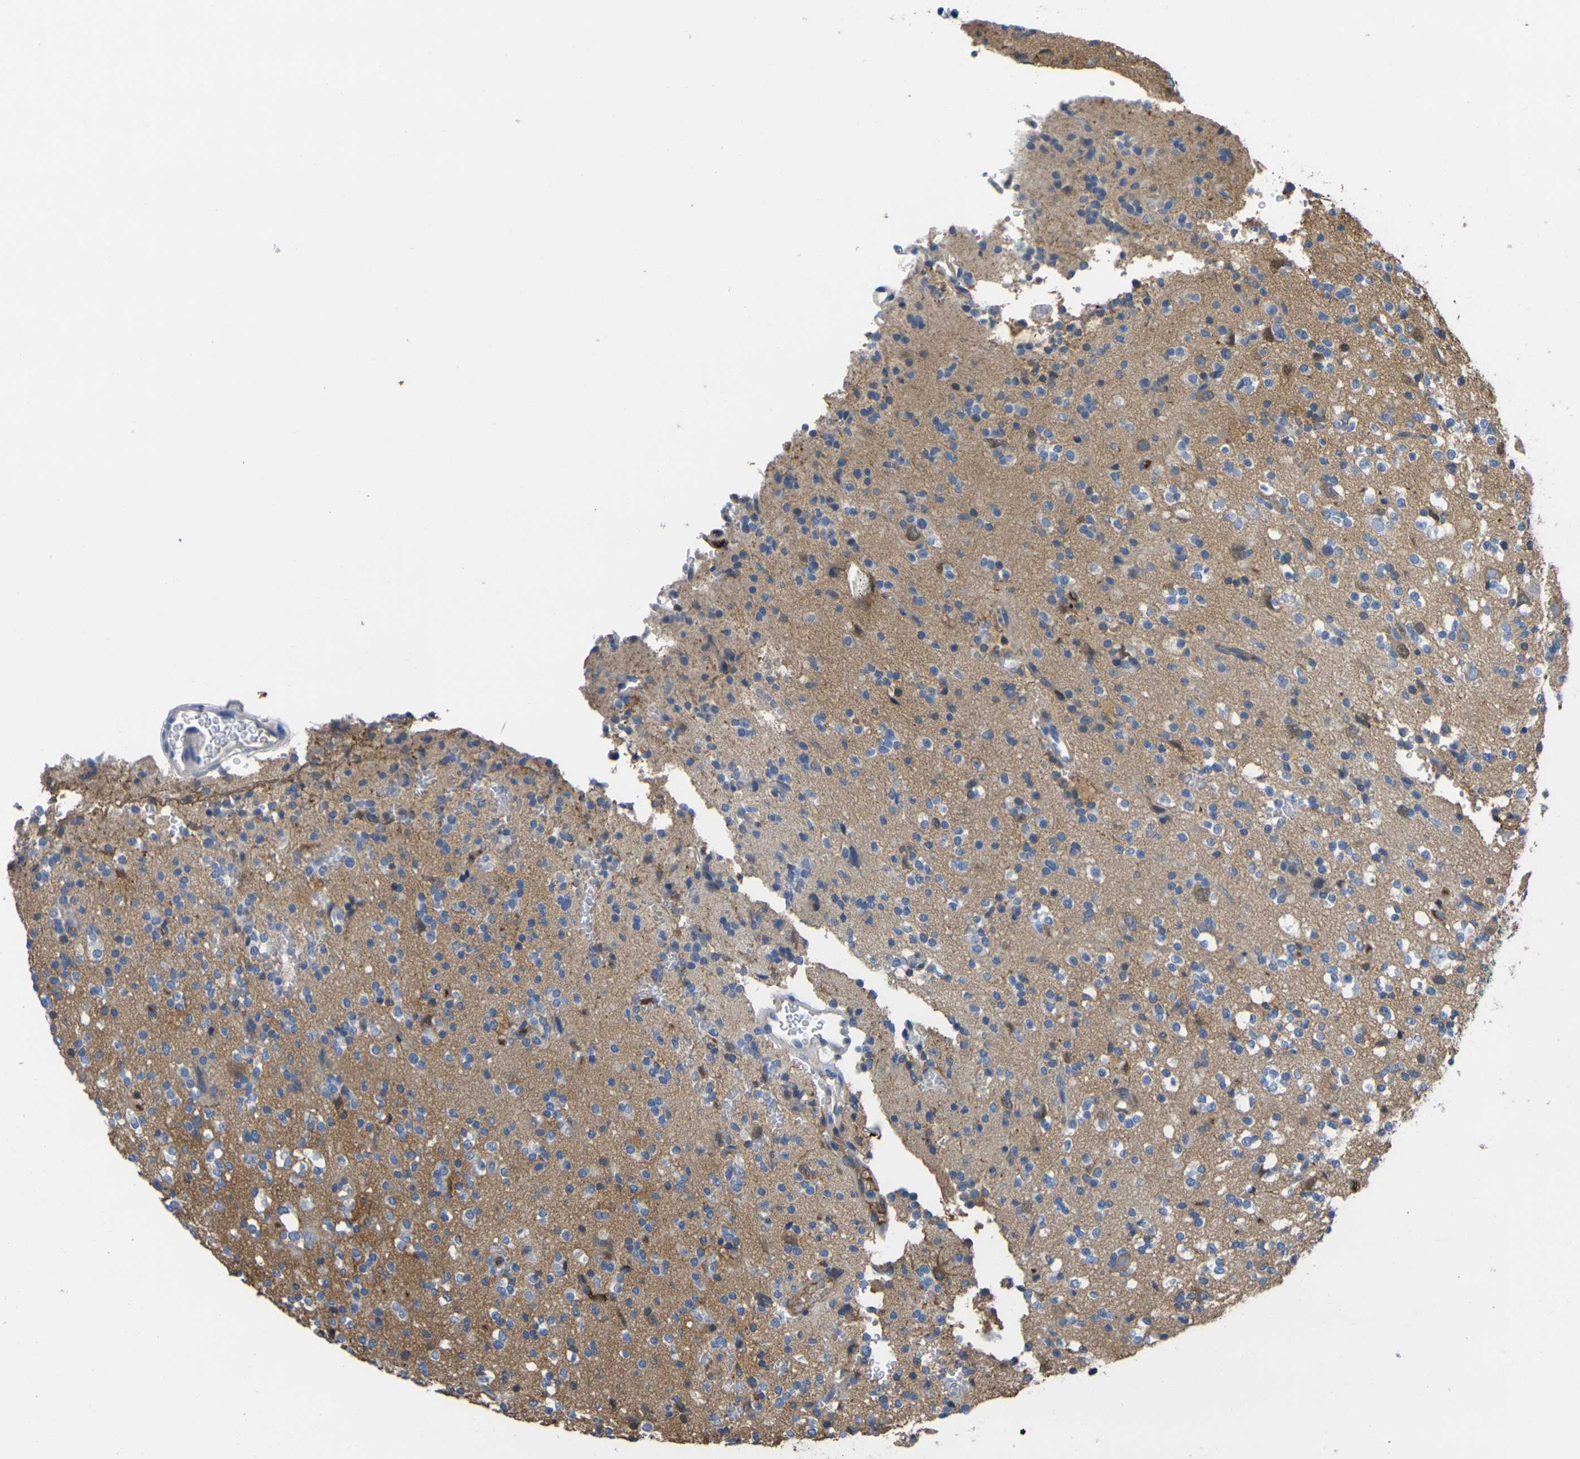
{"staining": {"intensity": "negative", "quantity": "none", "location": "none"}, "tissue": "glioma", "cell_type": "Tumor cells", "image_type": "cancer", "snomed": [{"axis": "morphology", "description": "Glioma, malignant, High grade"}, {"axis": "topography", "description": "Brain"}], "caption": "Human malignant high-grade glioma stained for a protein using IHC displays no expression in tumor cells.", "gene": "GREM2", "patient": {"sex": "male", "age": 47}}